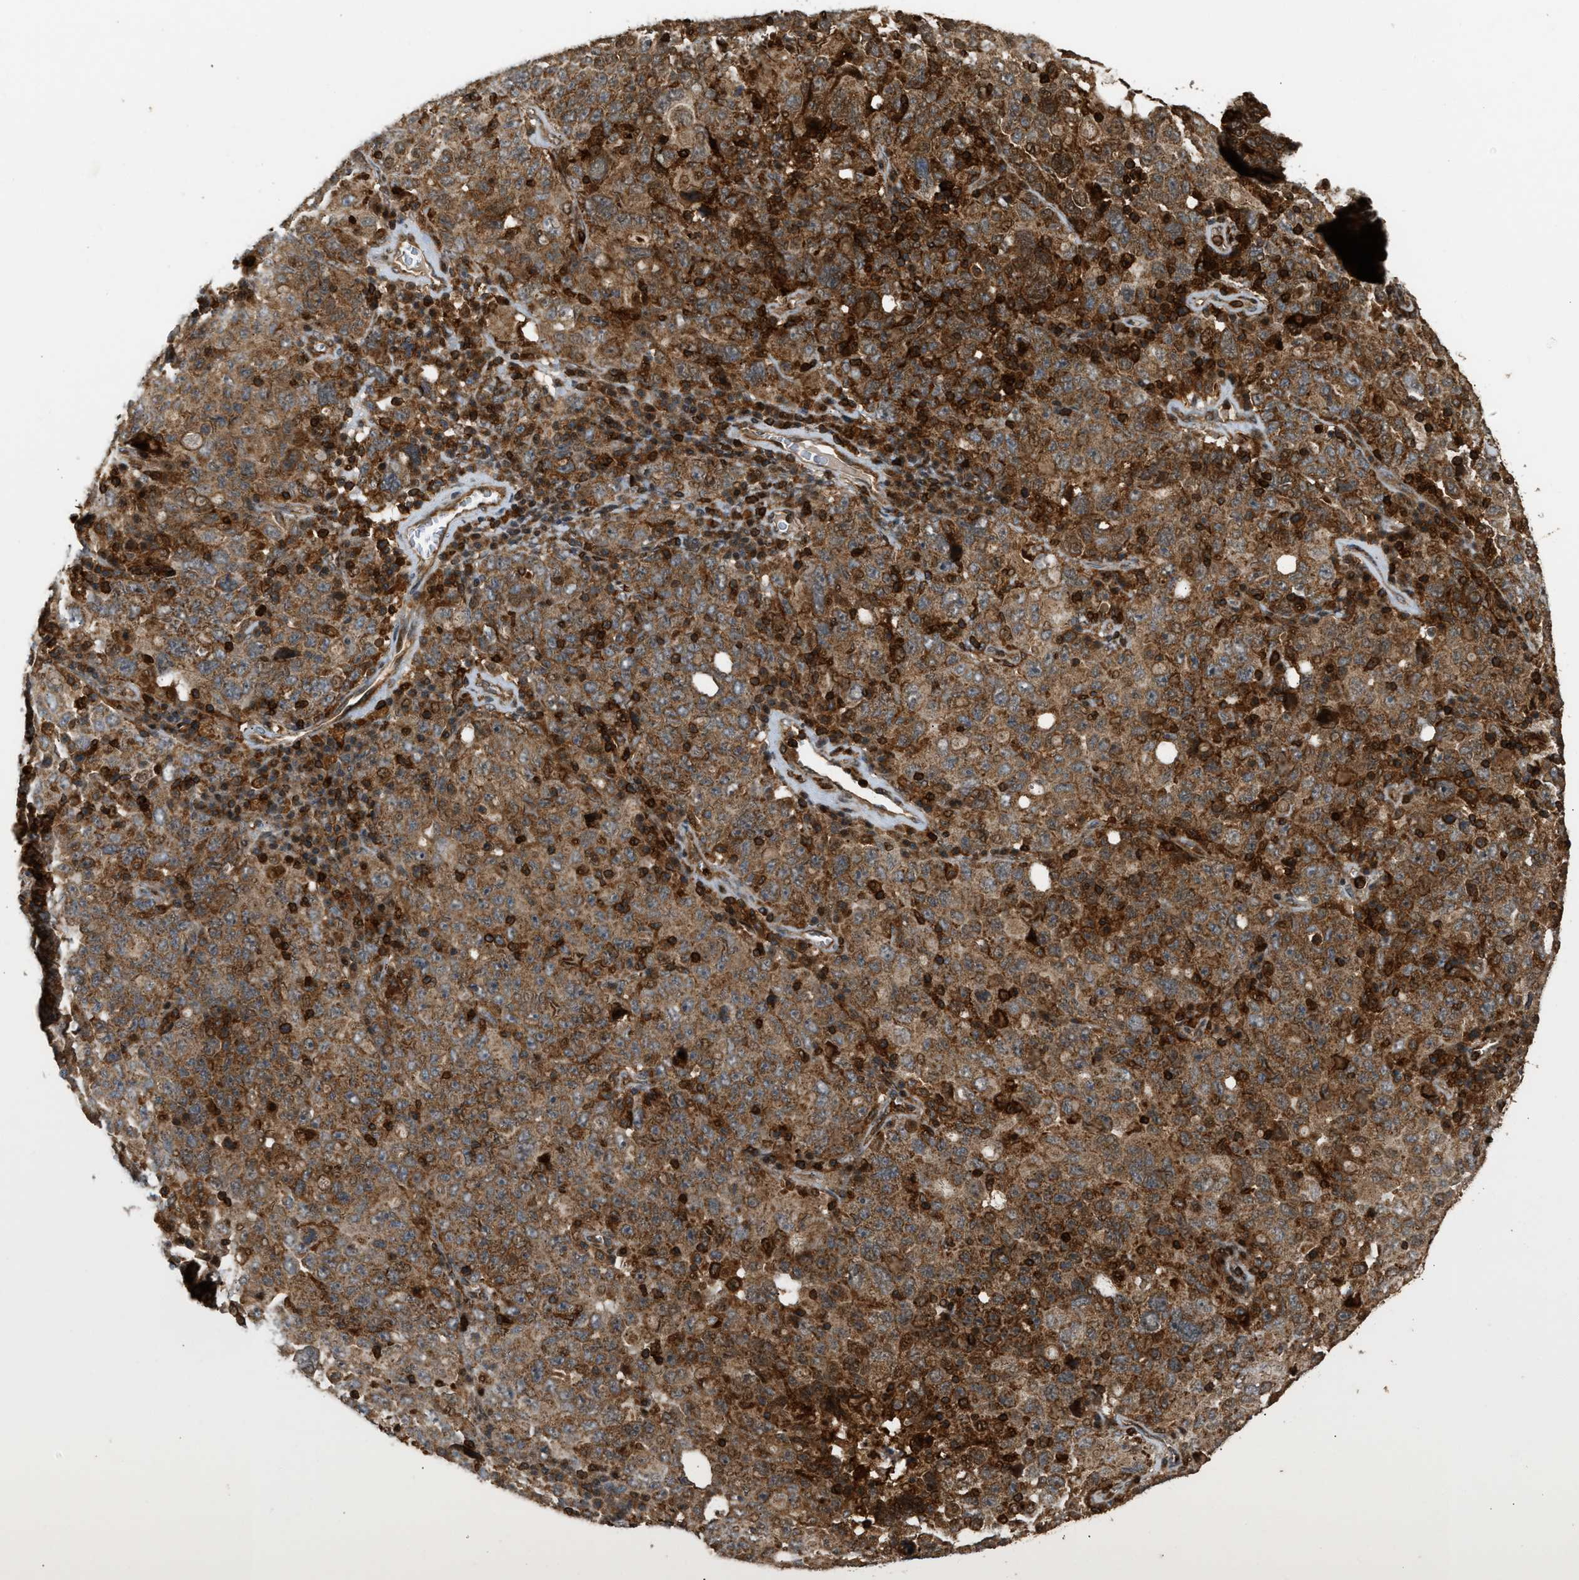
{"staining": {"intensity": "strong", "quantity": ">75%", "location": "cytoplasmic/membranous"}, "tissue": "ovarian cancer", "cell_type": "Tumor cells", "image_type": "cancer", "snomed": [{"axis": "morphology", "description": "Carcinoma, endometroid"}, {"axis": "topography", "description": "Ovary"}], "caption": "High-power microscopy captured an IHC image of endometroid carcinoma (ovarian), revealing strong cytoplasmic/membranous positivity in approximately >75% of tumor cells. (IHC, brightfield microscopy, high magnification).", "gene": "GOPC", "patient": {"sex": "female", "age": 62}}